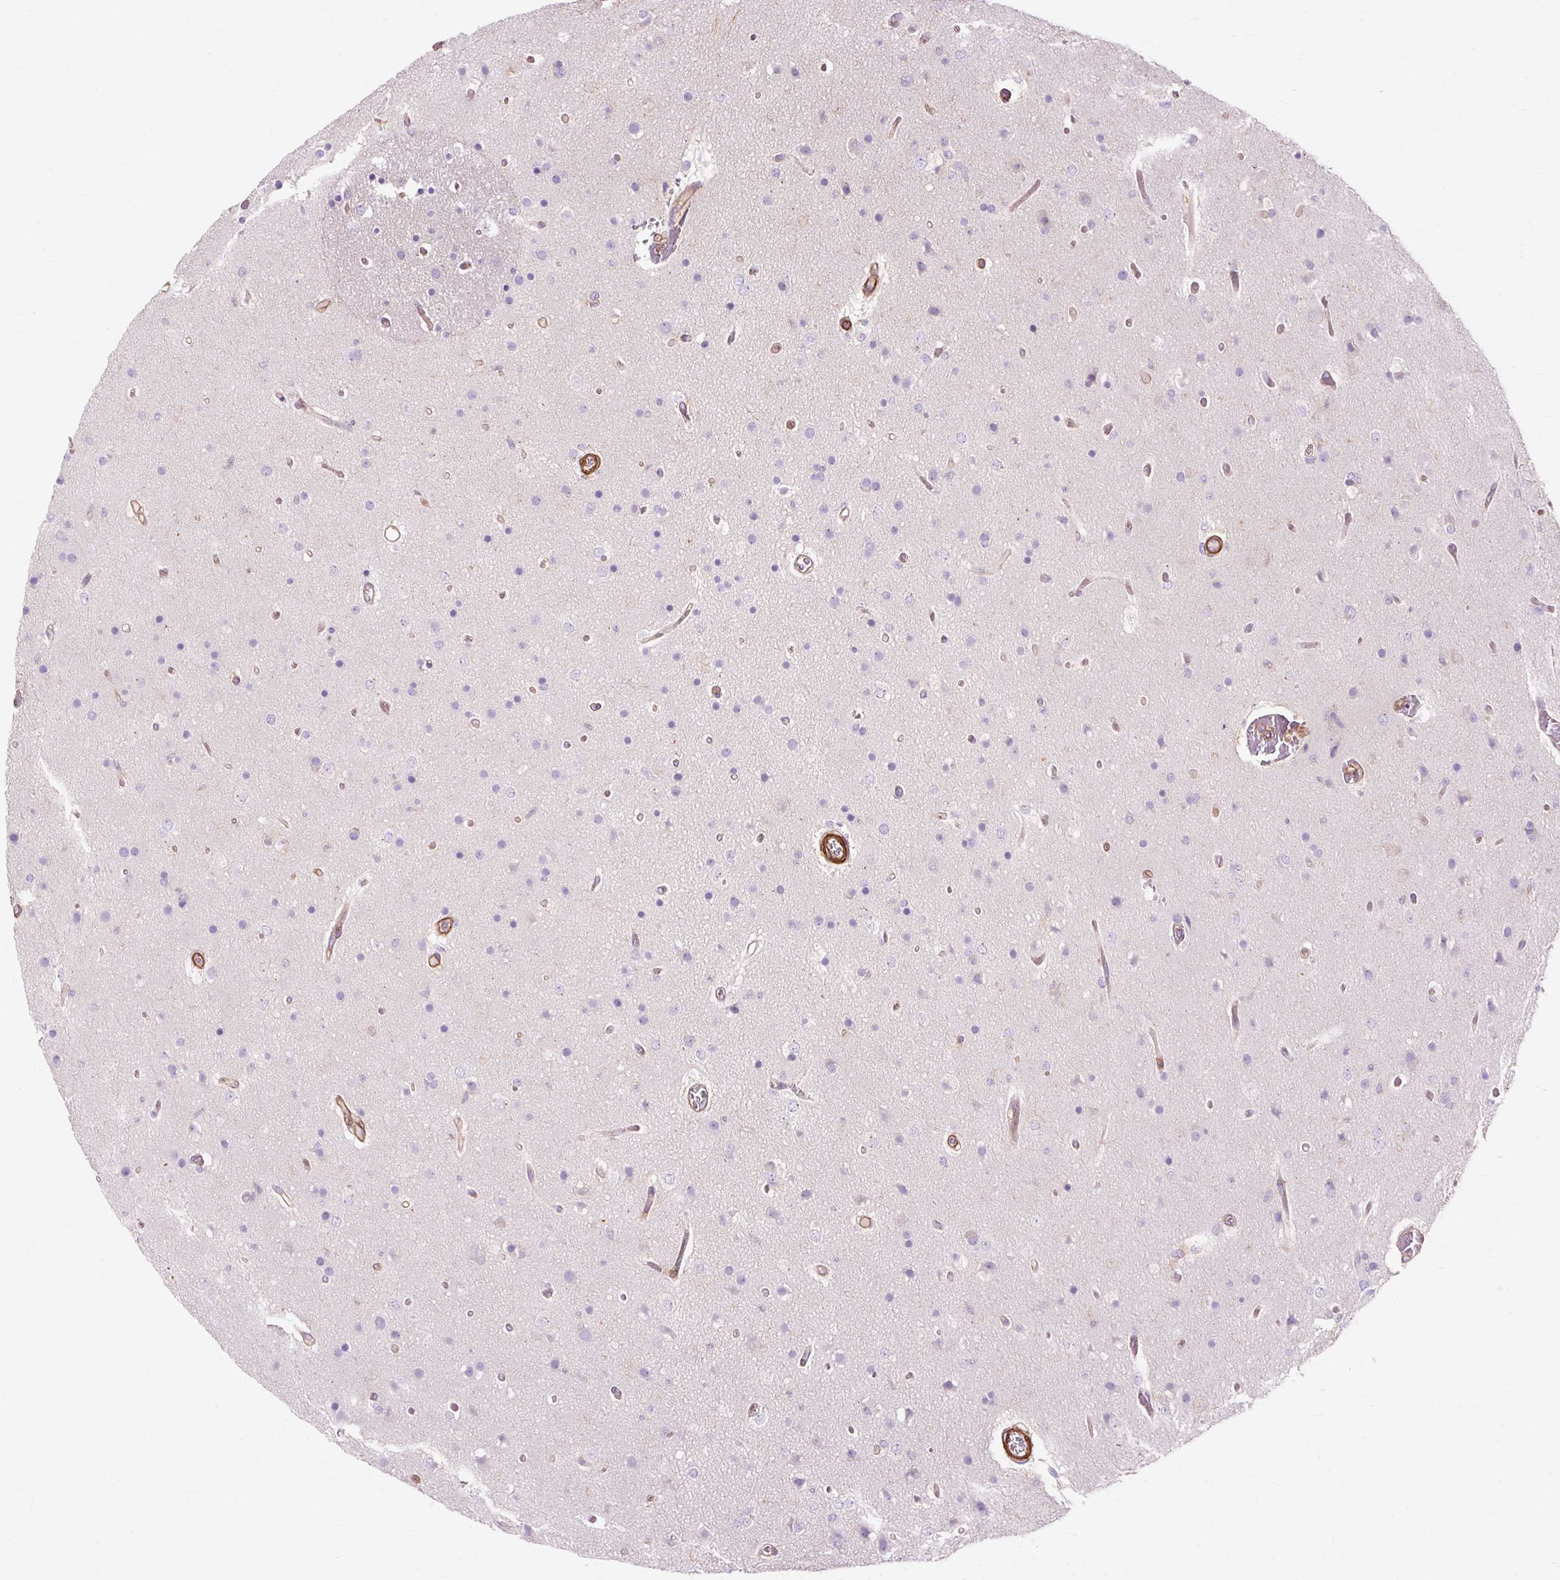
{"staining": {"intensity": "negative", "quantity": "none", "location": "none"}, "tissue": "glioma", "cell_type": "Tumor cells", "image_type": "cancer", "snomed": [{"axis": "morphology", "description": "Glioma, malignant, High grade"}, {"axis": "topography", "description": "Brain"}], "caption": "DAB (3,3'-diaminobenzidine) immunohistochemical staining of human malignant glioma (high-grade) exhibits no significant expression in tumor cells.", "gene": "TBC1D2B", "patient": {"sex": "female", "age": 74}}